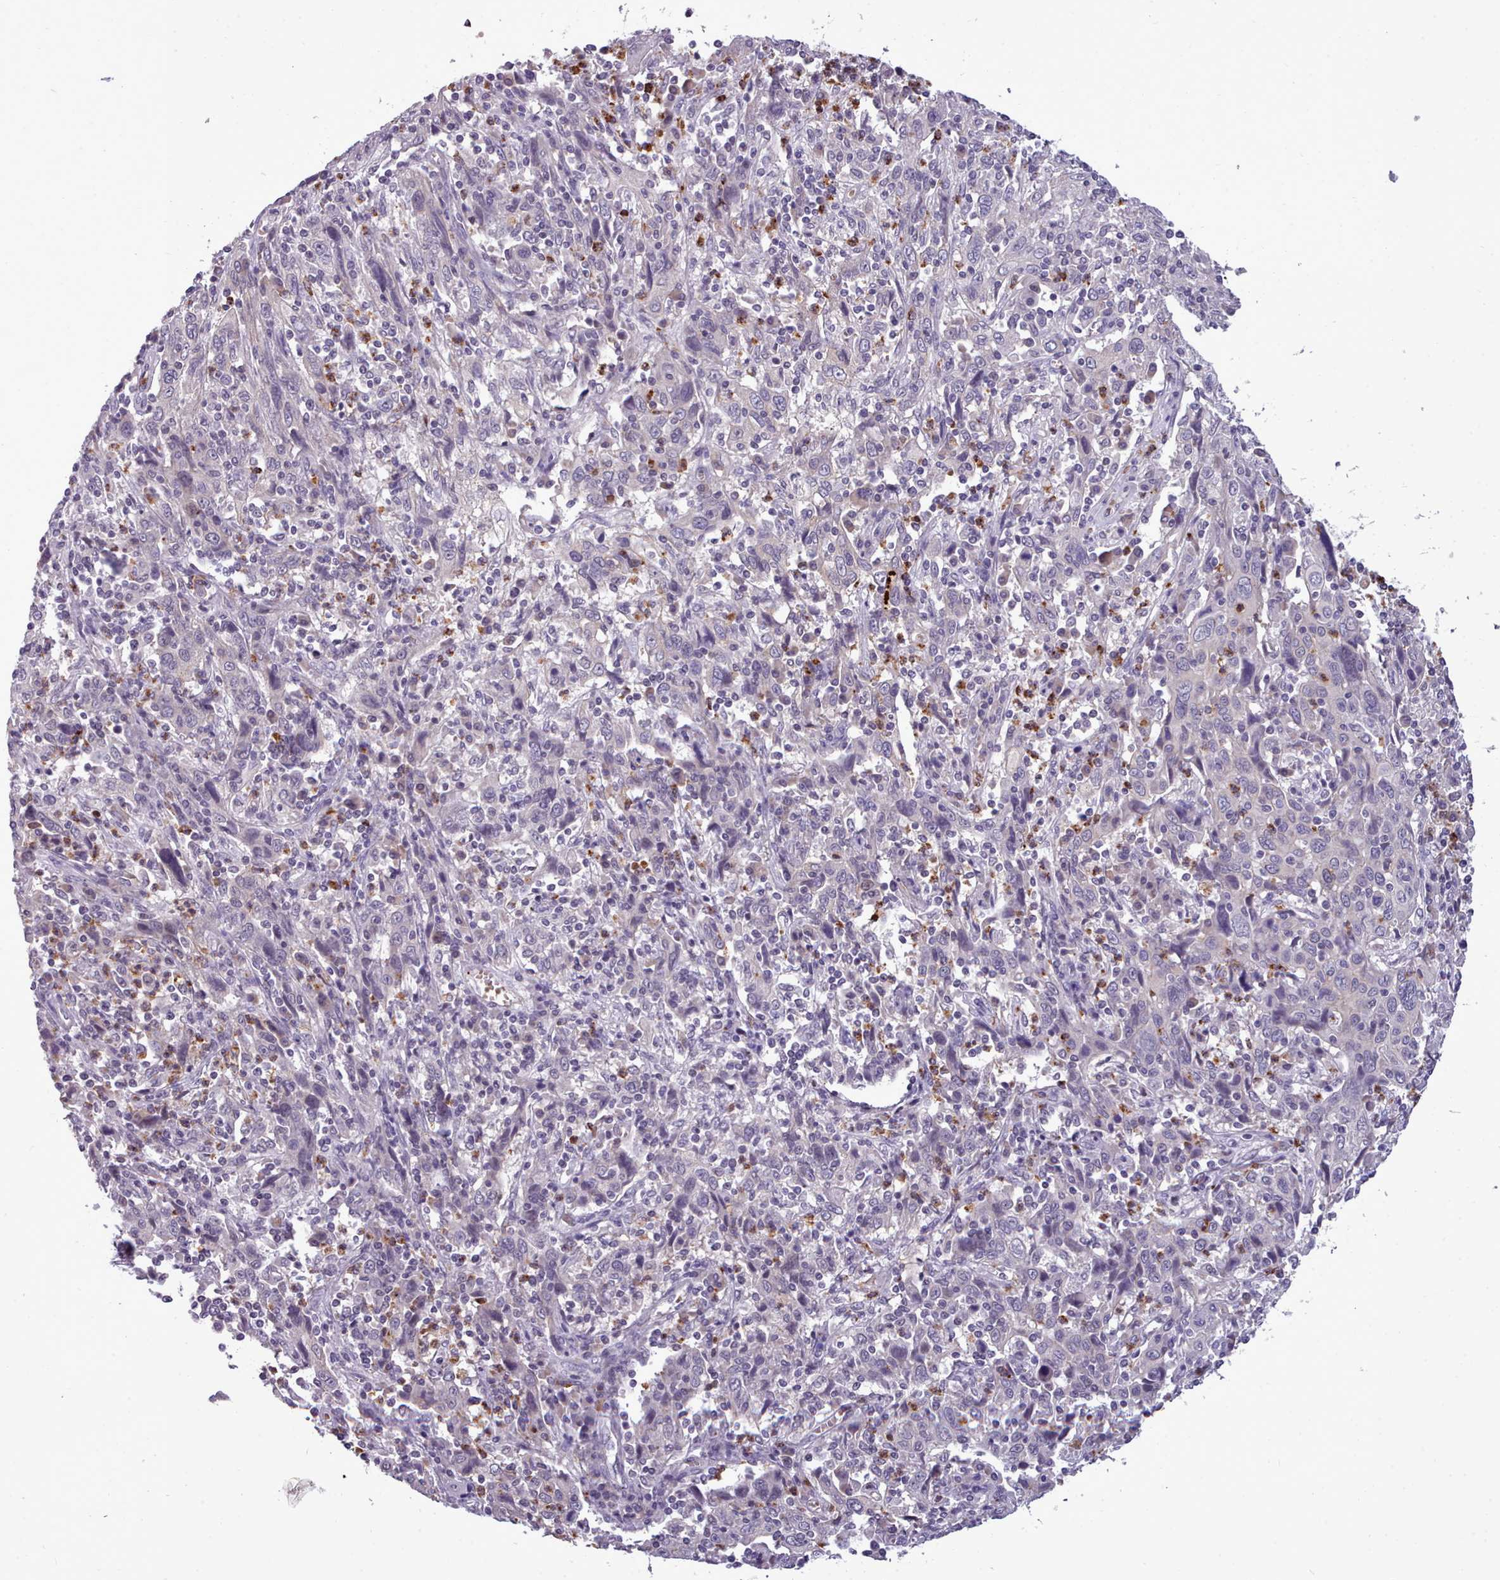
{"staining": {"intensity": "negative", "quantity": "none", "location": "none"}, "tissue": "cervical cancer", "cell_type": "Tumor cells", "image_type": "cancer", "snomed": [{"axis": "morphology", "description": "Squamous cell carcinoma, NOS"}, {"axis": "topography", "description": "Cervix"}], "caption": "Tumor cells are negative for protein expression in human squamous cell carcinoma (cervical).", "gene": "KCTD16", "patient": {"sex": "female", "age": 46}}